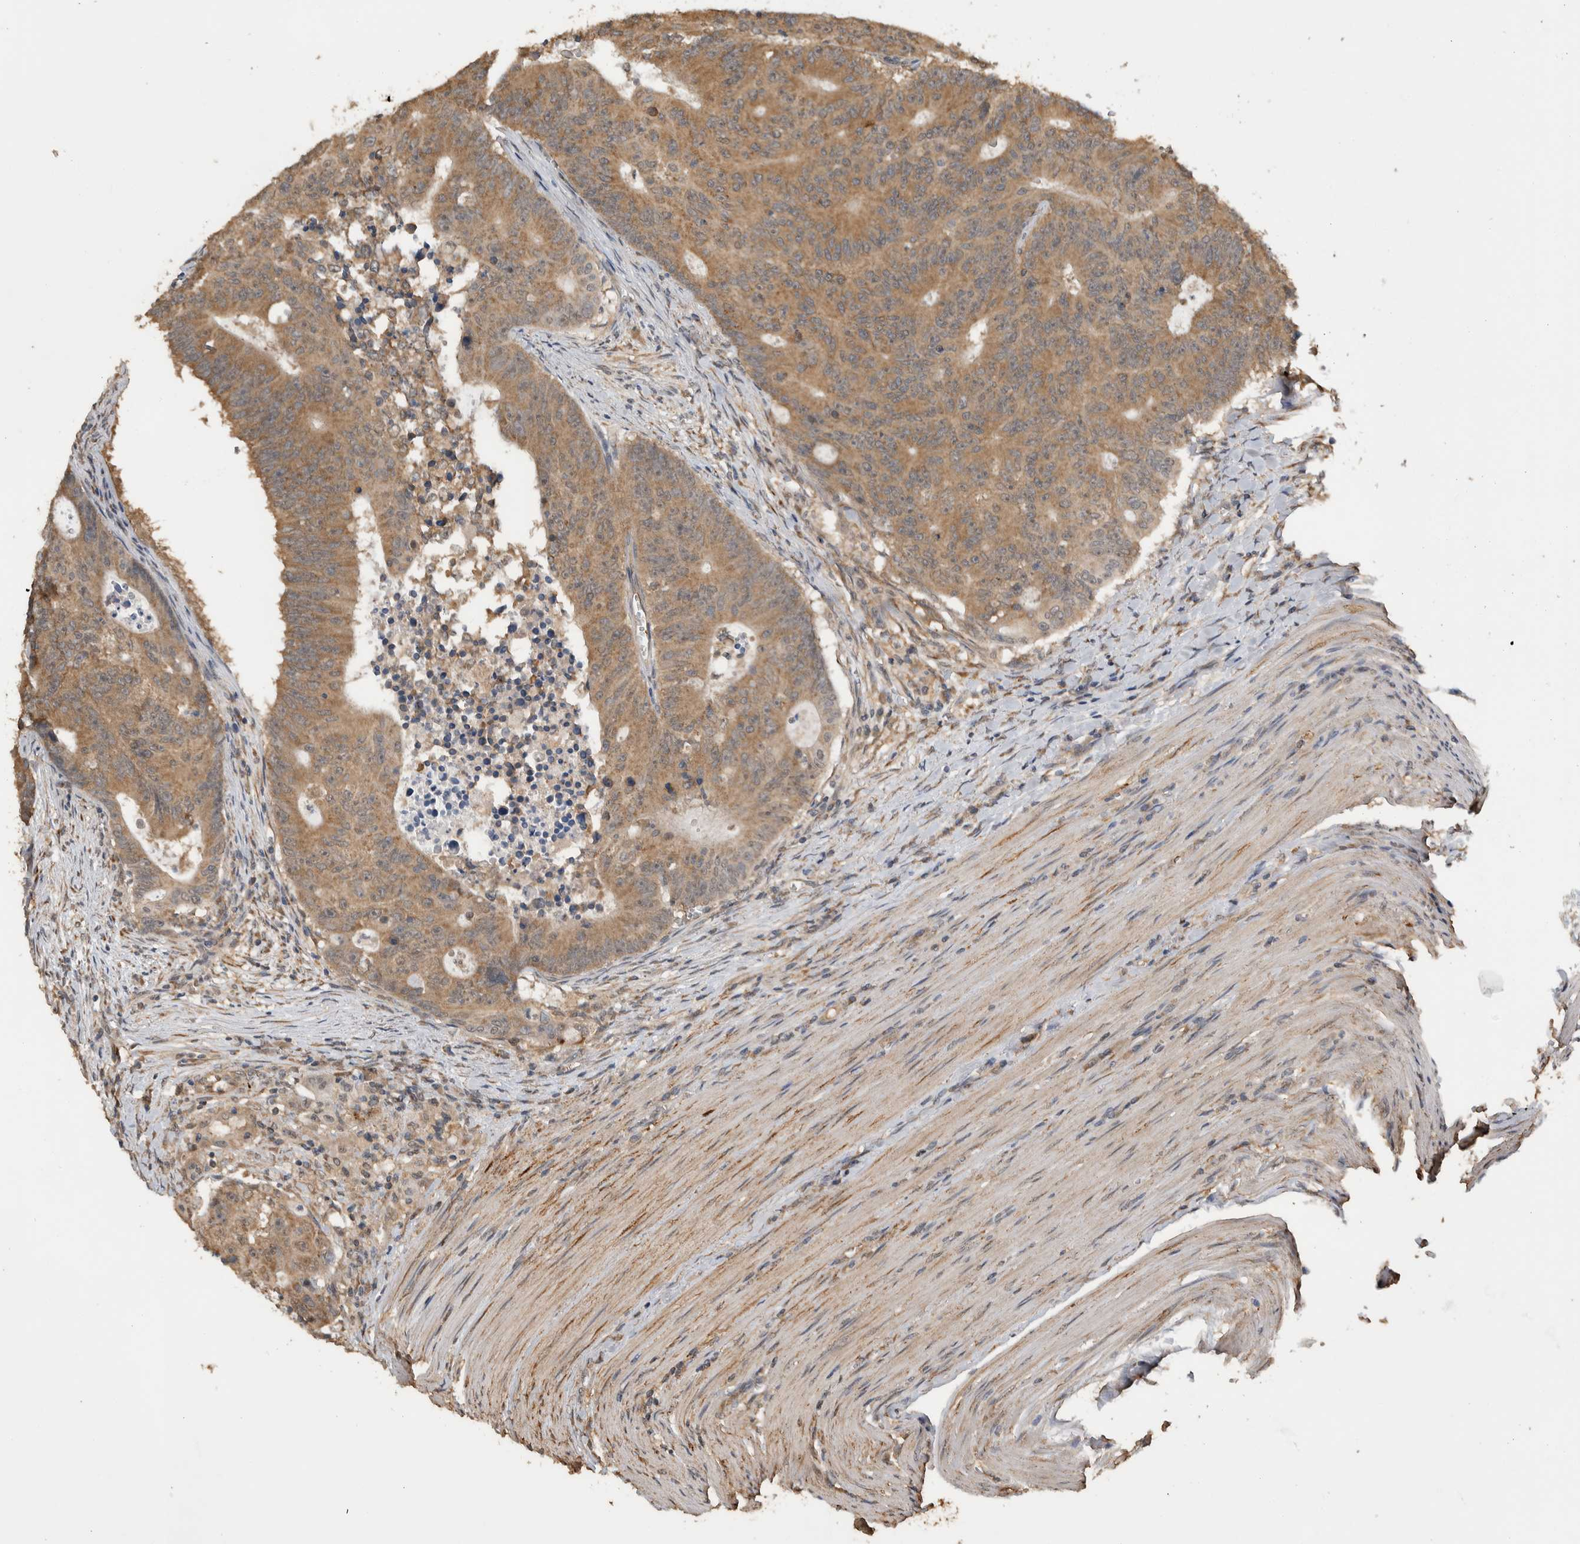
{"staining": {"intensity": "moderate", "quantity": ">75%", "location": "cytoplasmic/membranous"}, "tissue": "colorectal cancer", "cell_type": "Tumor cells", "image_type": "cancer", "snomed": [{"axis": "morphology", "description": "Adenocarcinoma, NOS"}, {"axis": "topography", "description": "Colon"}], "caption": "A brown stain highlights moderate cytoplasmic/membranous staining of a protein in colorectal cancer tumor cells. (DAB (3,3'-diaminobenzidine) = brown stain, brightfield microscopy at high magnification).", "gene": "DVL2", "patient": {"sex": "male", "age": 87}}